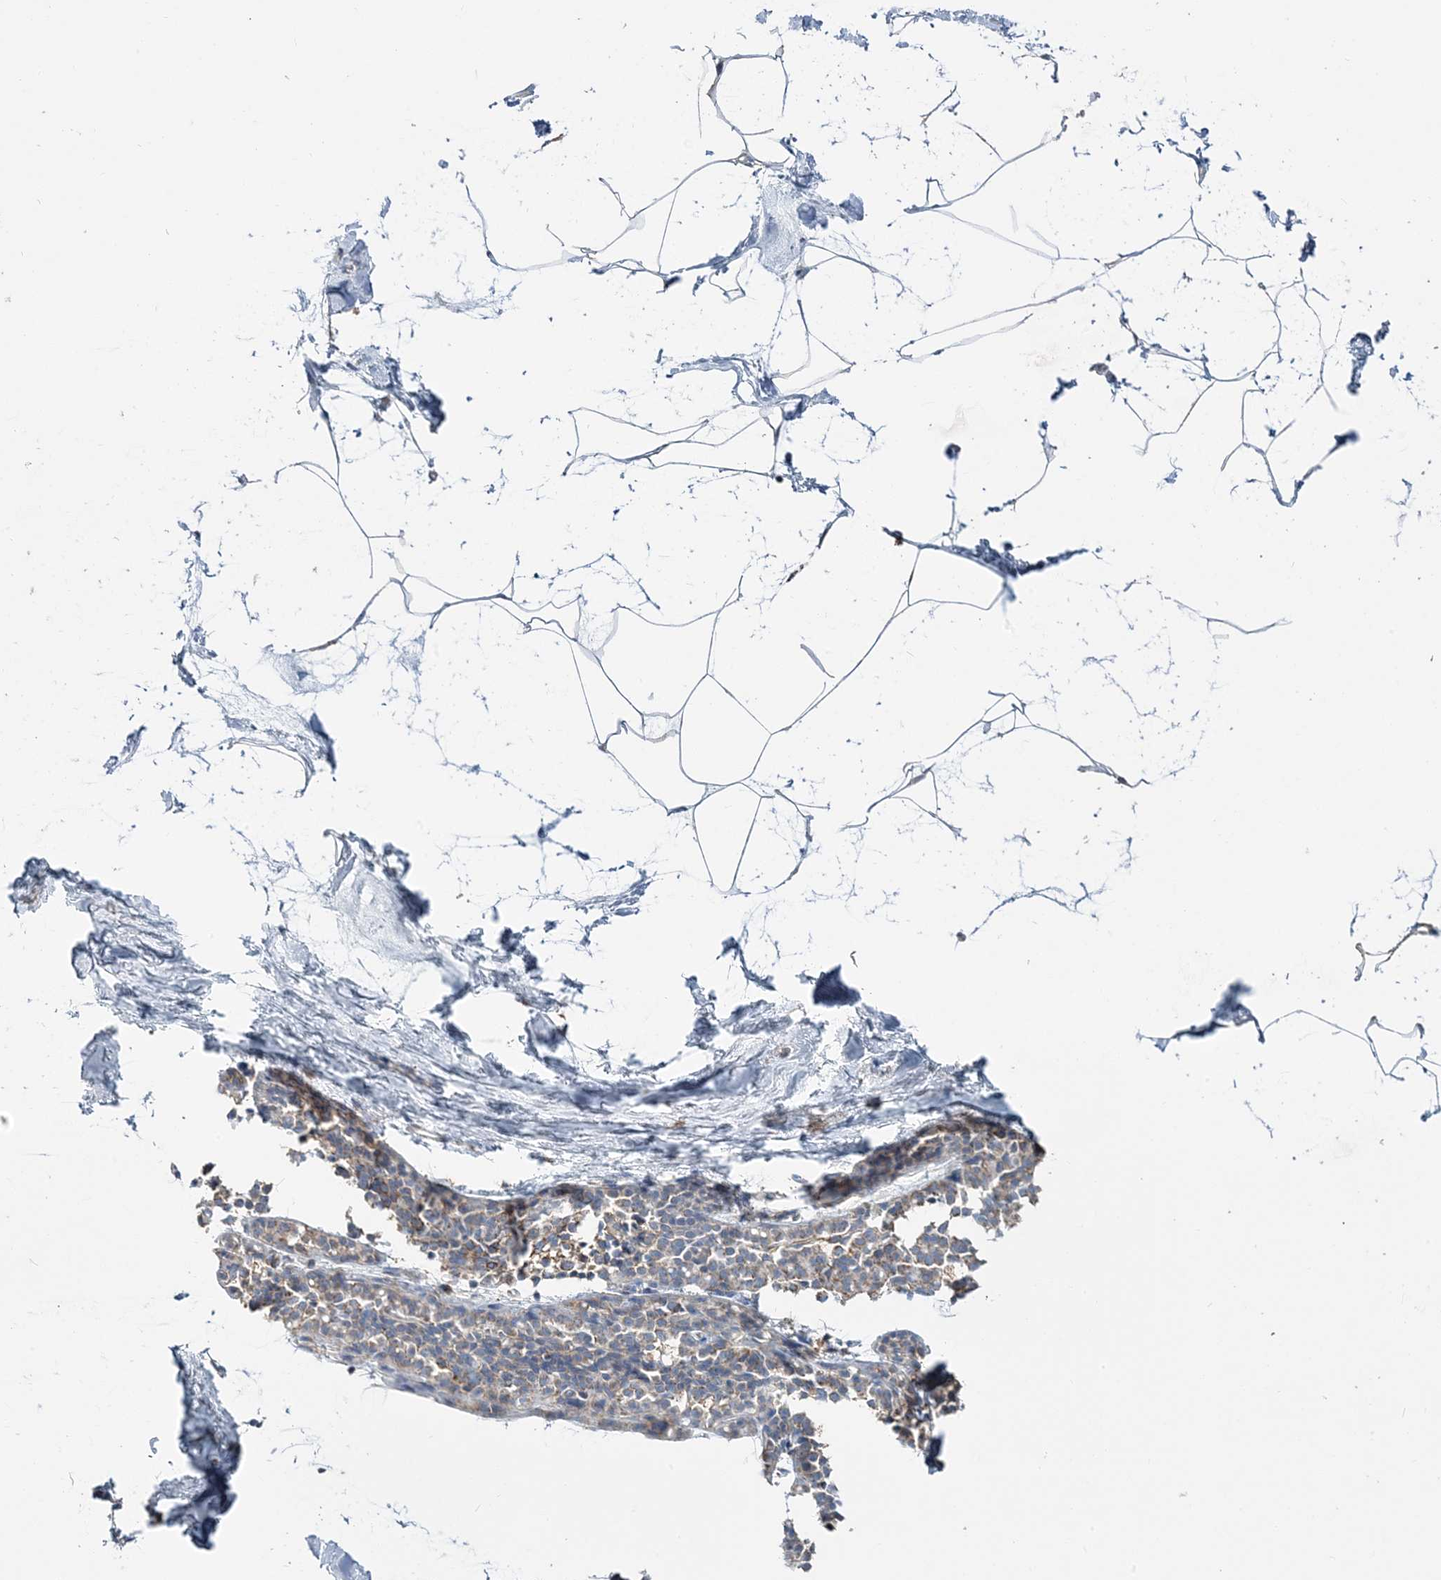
{"staining": {"intensity": "weak", "quantity": ">75%", "location": "cytoplasmic/membranous"}, "tissue": "breast", "cell_type": "Adipocytes", "image_type": "normal", "snomed": [{"axis": "morphology", "description": "Normal tissue, NOS"}, {"axis": "topography", "description": "Breast"}], "caption": "DAB immunohistochemical staining of normal breast reveals weak cytoplasmic/membranous protein expression in approximately >75% of adipocytes.", "gene": "TMLHE", "patient": {"sex": "female", "age": 62}}